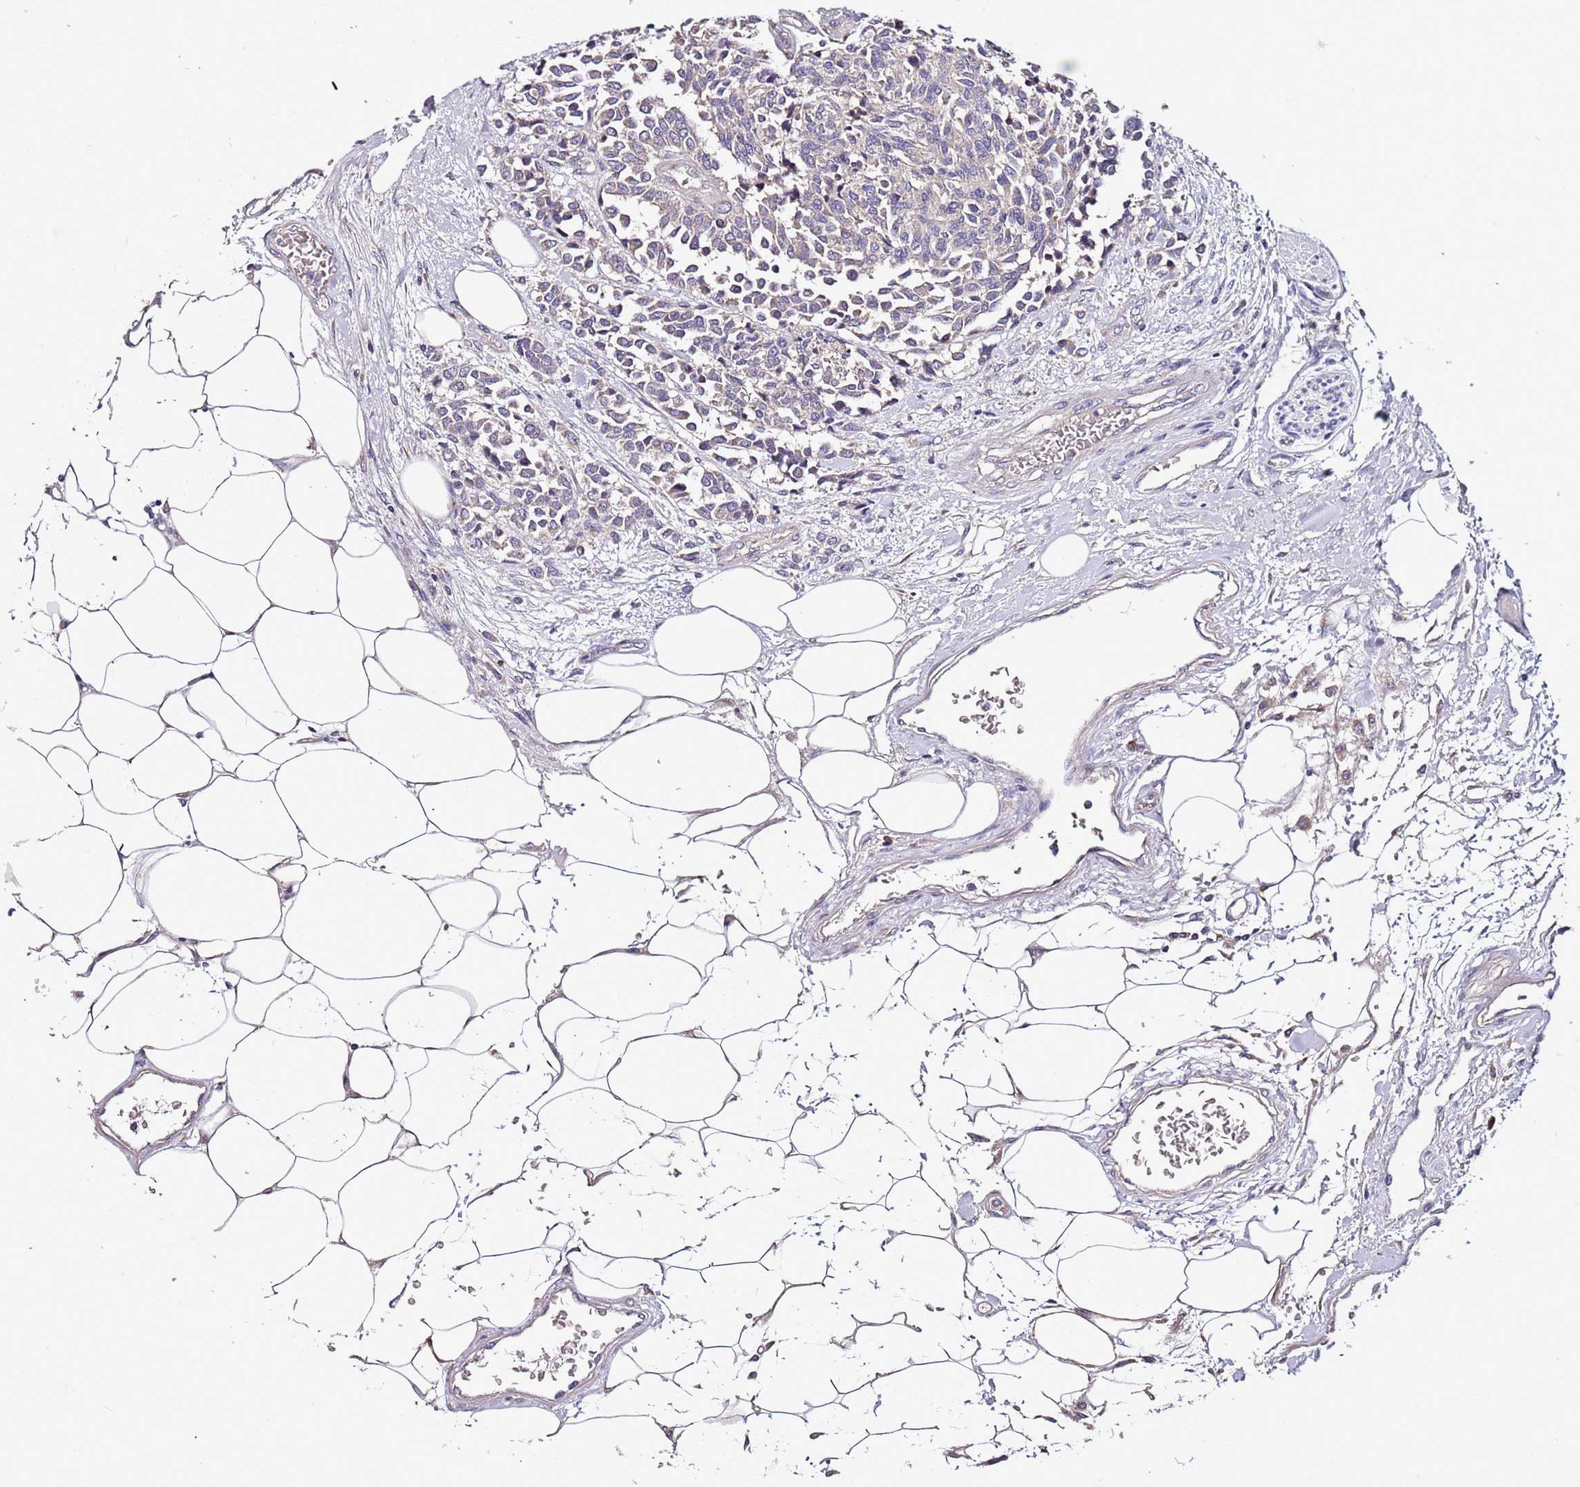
{"staining": {"intensity": "weak", "quantity": "25%-75%", "location": "cytoplasmic/membranous"}, "tissue": "carcinoid", "cell_type": "Tumor cells", "image_type": "cancer", "snomed": [{"axis": "morphology", "description": "Carcinoid, malignant, NOS"}, {"axis": "topography", "description": "Pancreas"}], "caption": "Protein analysis of carcinoid tissue exhibits weak cytoplasmic/membranous staining in about 25%-75% of tumor cells.", "gene": "FAM20A", "patient": {"sex": "female", "age": 54}}